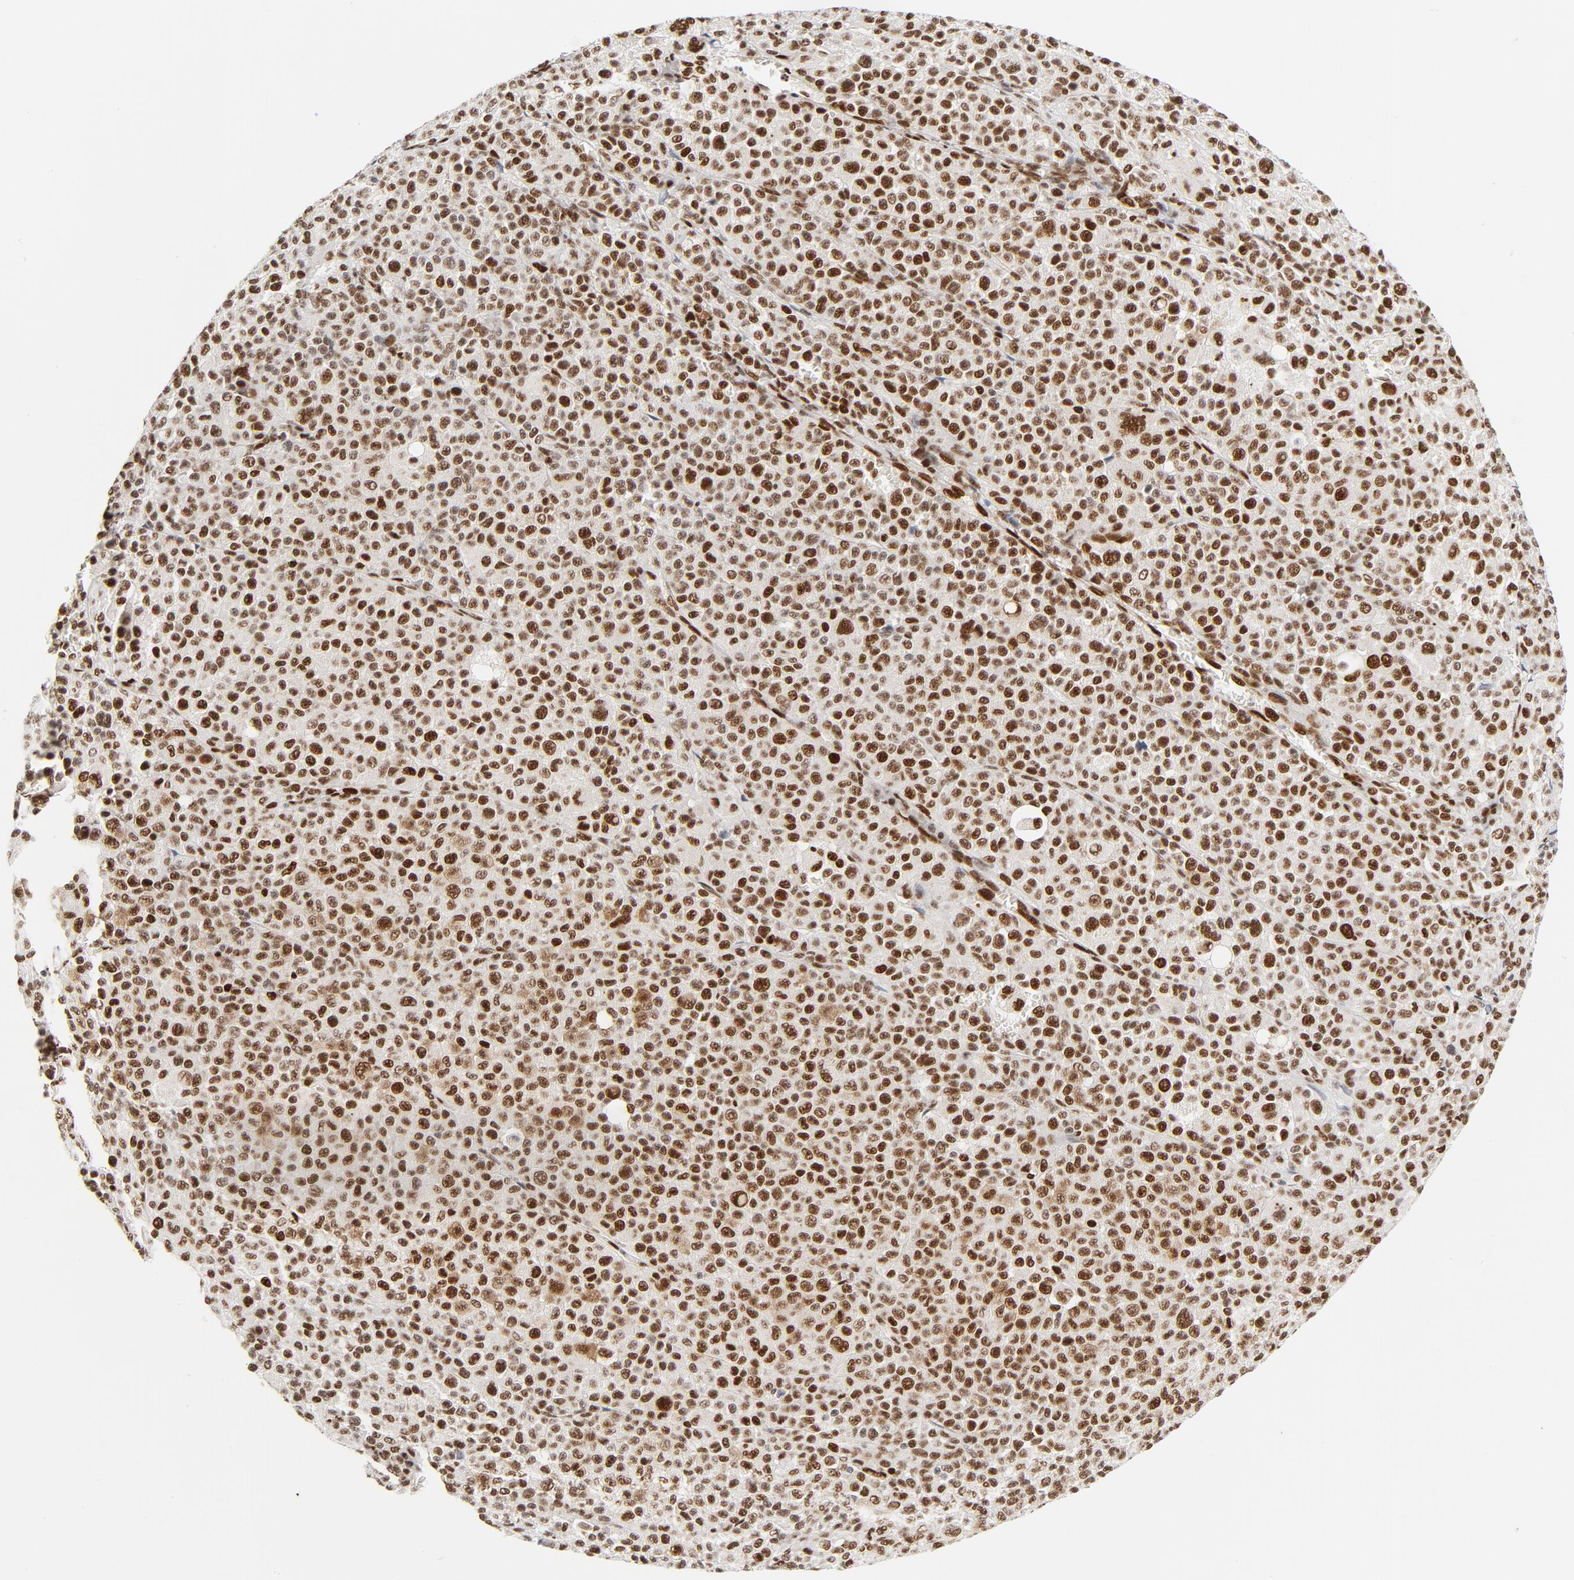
{"staining": {"intensity": "moderate", "quantity": ">75%", "location": "nuclear"}, "tissue": "melanoma", "cell_type": "Tumor cells", "image_type": "cancer", "snomed": [{"axis": "morphology", "description": "Malignant melanoma, Metastatic site"}, {"axis": "topography", "description": "Skin"}], "caption": "The image reveals a brown stain indicating the presence of a protein in the nuclear of tumor cells in melanoma.", "gene": "MEF2A", "patient": {"sex": "female", "age": 74}}